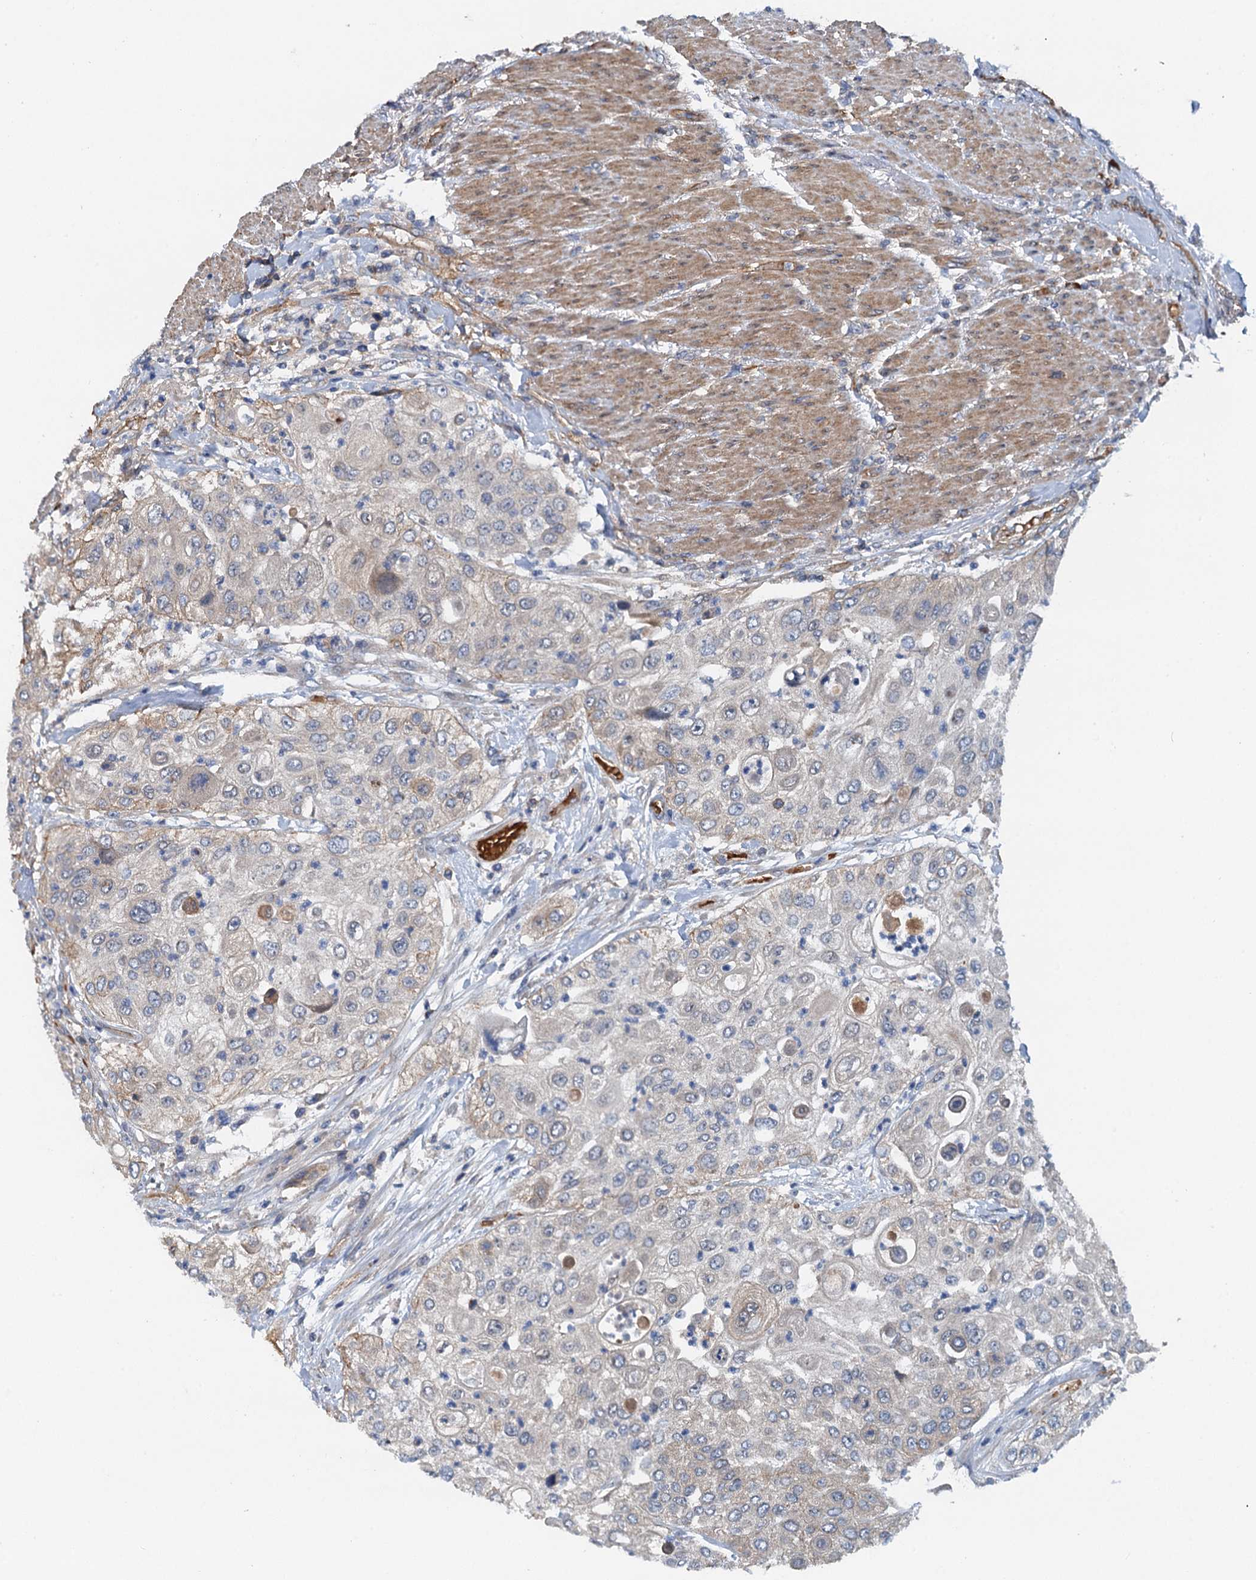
{"staining": {"intensity": "negative", "quantity": "none", "location": "none"}, "tissue": "urothelial cancer", "cell_type": "Tumor cells", "image_type": "cancer", "snomed": [{"axis": "morphology", "description": "Urothelial carcinoma, High grade"}, {"axis": "topography", "description": "Urinary bladder"}], "caption": "Protein analysis of high-grade urothelial carcinoma demonstrates no significant positivity in tumor cells.", "gene": "ROGDI", "patient": {"sex": "female", "age": 79}}